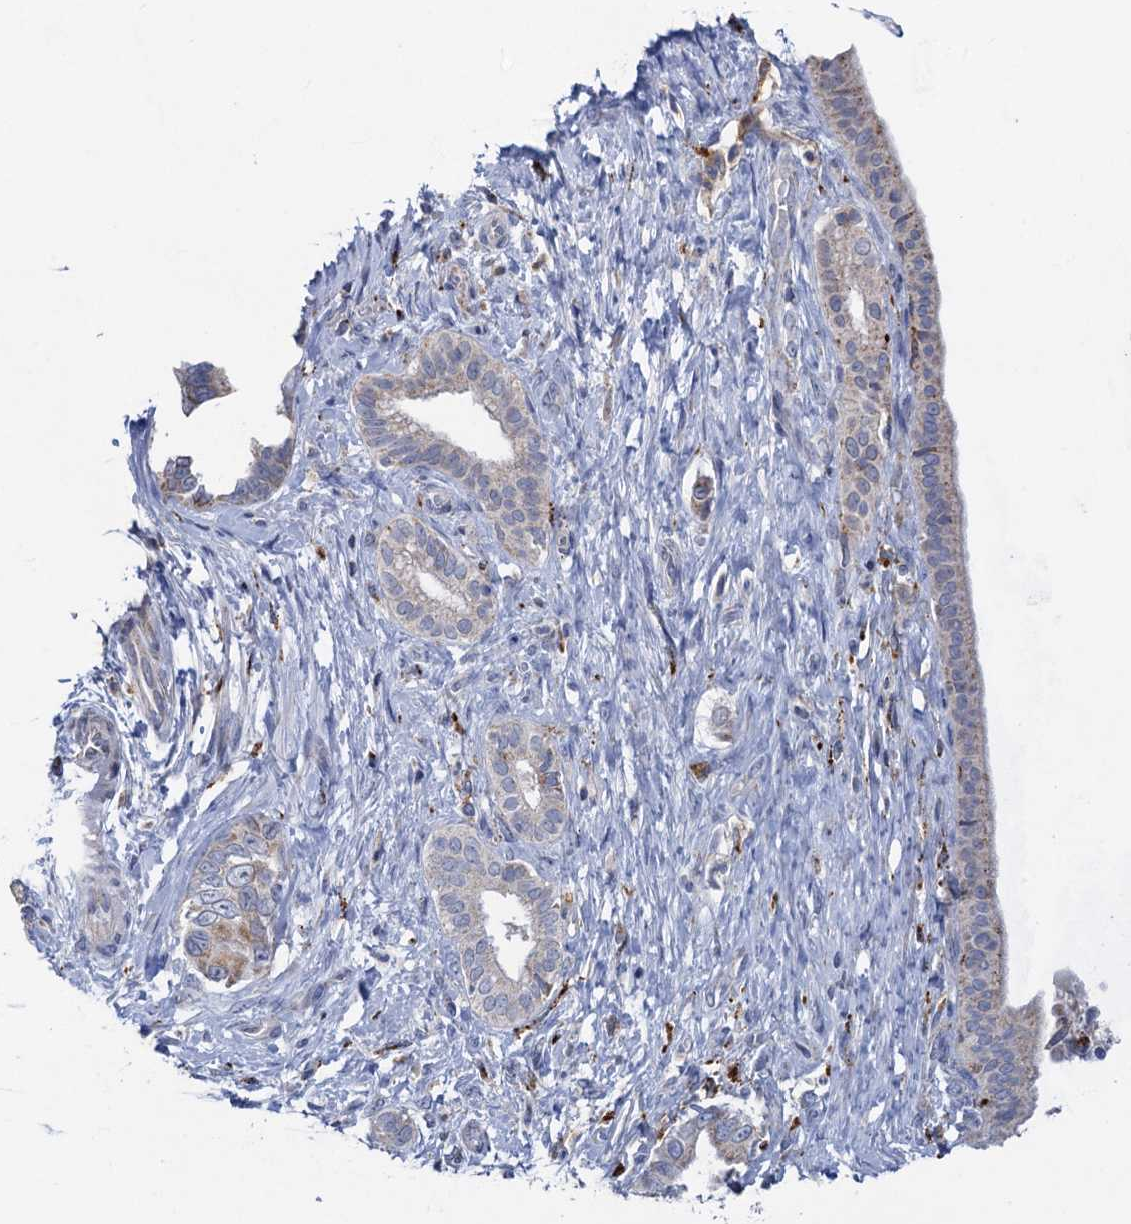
{"staining": {"intensity": "weak", "quantity": "25%-75%", "location": "cytoplasmic/membranous"}, "tissue": "pancreatic cancer", "cell_type": "Tumor cells", "image_type": "cancer", "snomed": [{"axis": "morphology", "description": "Adenocarcinoma, NOS"}, {"axis": "topography", "description": "Pancreas"}], "caption": "A low amount of weak cytoplasmic/membranous expression is appreciated in approximately 25%-75% of tumor cells in pancreatic cancer (adenocarcinoma) tissue. (Brightfield microscopy of DAB IHC at high magnification).", "gene": "ANKS3", "patient": {"sex": "female", "age": 55}}